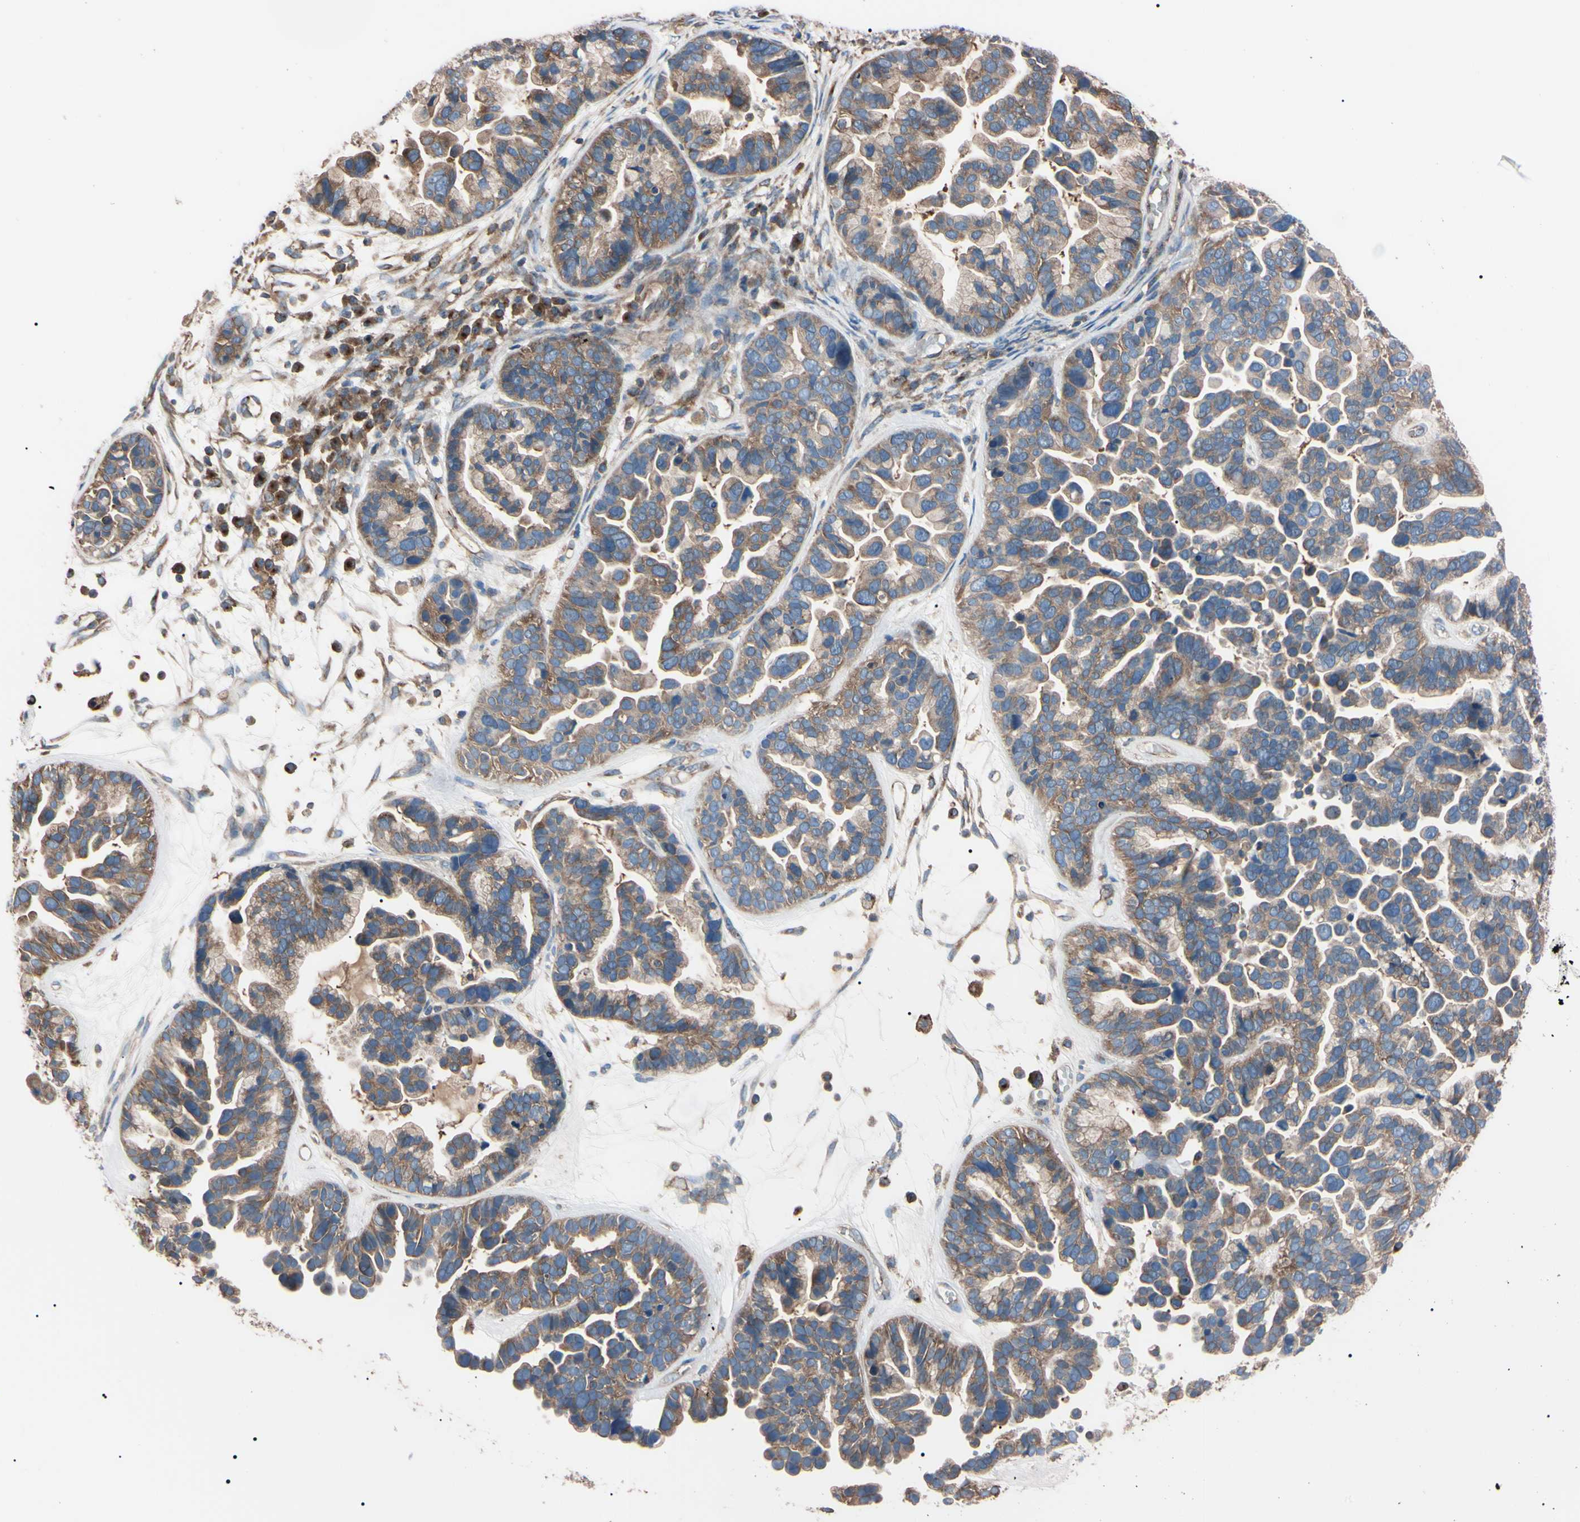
{"staining": {"intensity": "moderate", "quantity": ">75%", "location": "cytoplasmic/membranous"}, "tissue": "ovarian cancer", "cell_type": "Tumor cells", "image_type": "cancer", "snomed": [{"axis": "morphology", "description": "Cystadenocarcinoma, serous, NOS"}, {"axis": "topography", "description": "Ovary"}], "caption": "A micrograph of ovarian cancer (serous cystadenocarcinoma) stained for a protein displays moderate cytoplasmic/membranous brown staining in tumor cells. (Brightfield microscopy of DAB IHC at high magnification).", "gene": "PRKACA", "patient": {"sex": "female", "age": 56}}